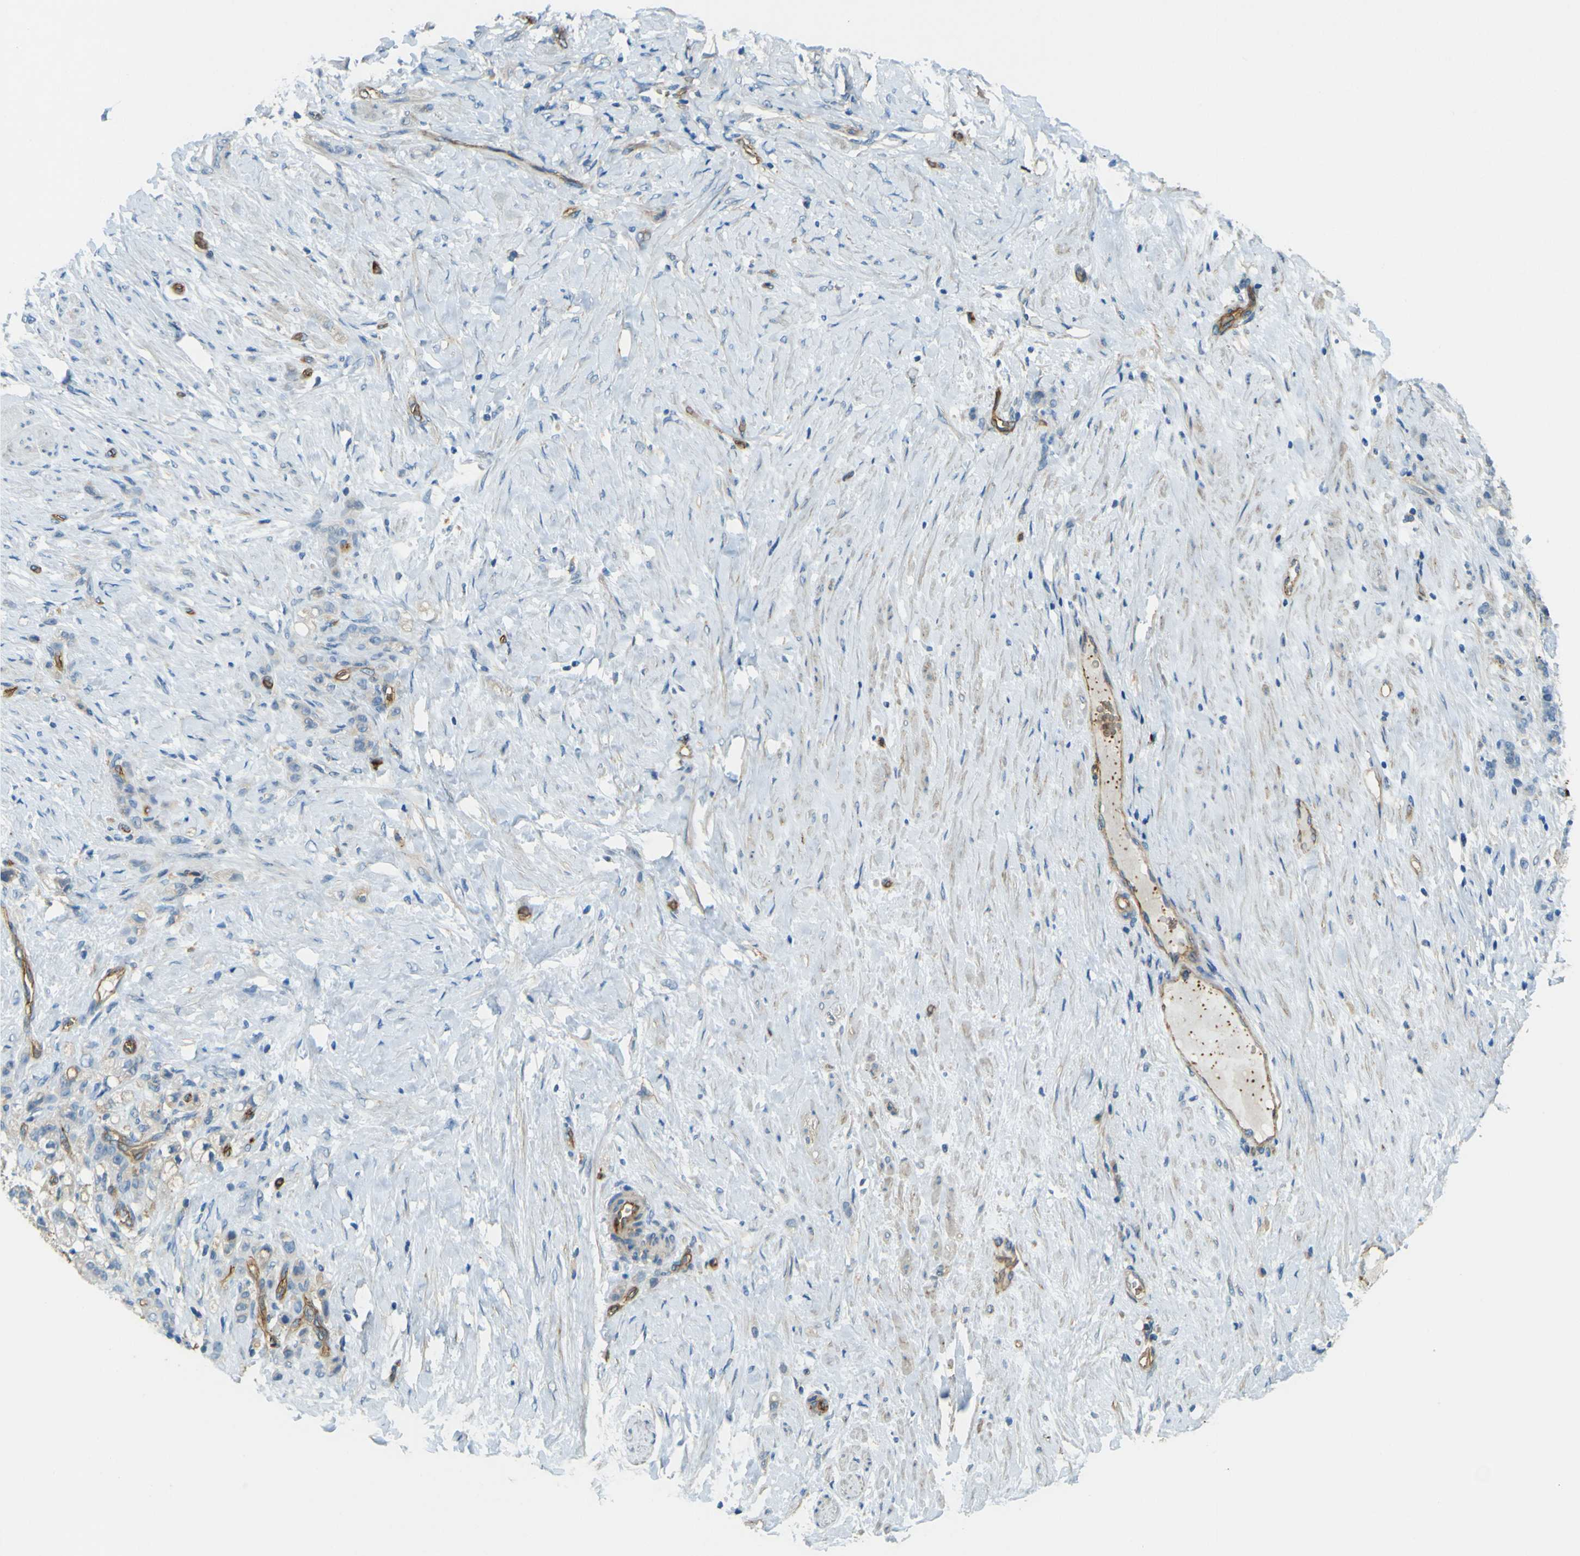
{"staining": {"intensity": "negative", "quantity": "none", "location": "none"}, "tissue": "stomach cancer", "cell_type": "Tumor cells", "image_type": "cancer", "snomed": [{"axis": "morphology", "description": "Adenocarcinoma, NOS"}, {"axis": "topography", "description": "Stomach"}], "caption": "The micrograph displays no staining of tumor cells in adenocarcinoma (stomach).", "gene": "PLXDC1", "patient": {"sex": "male", "age": 82}}